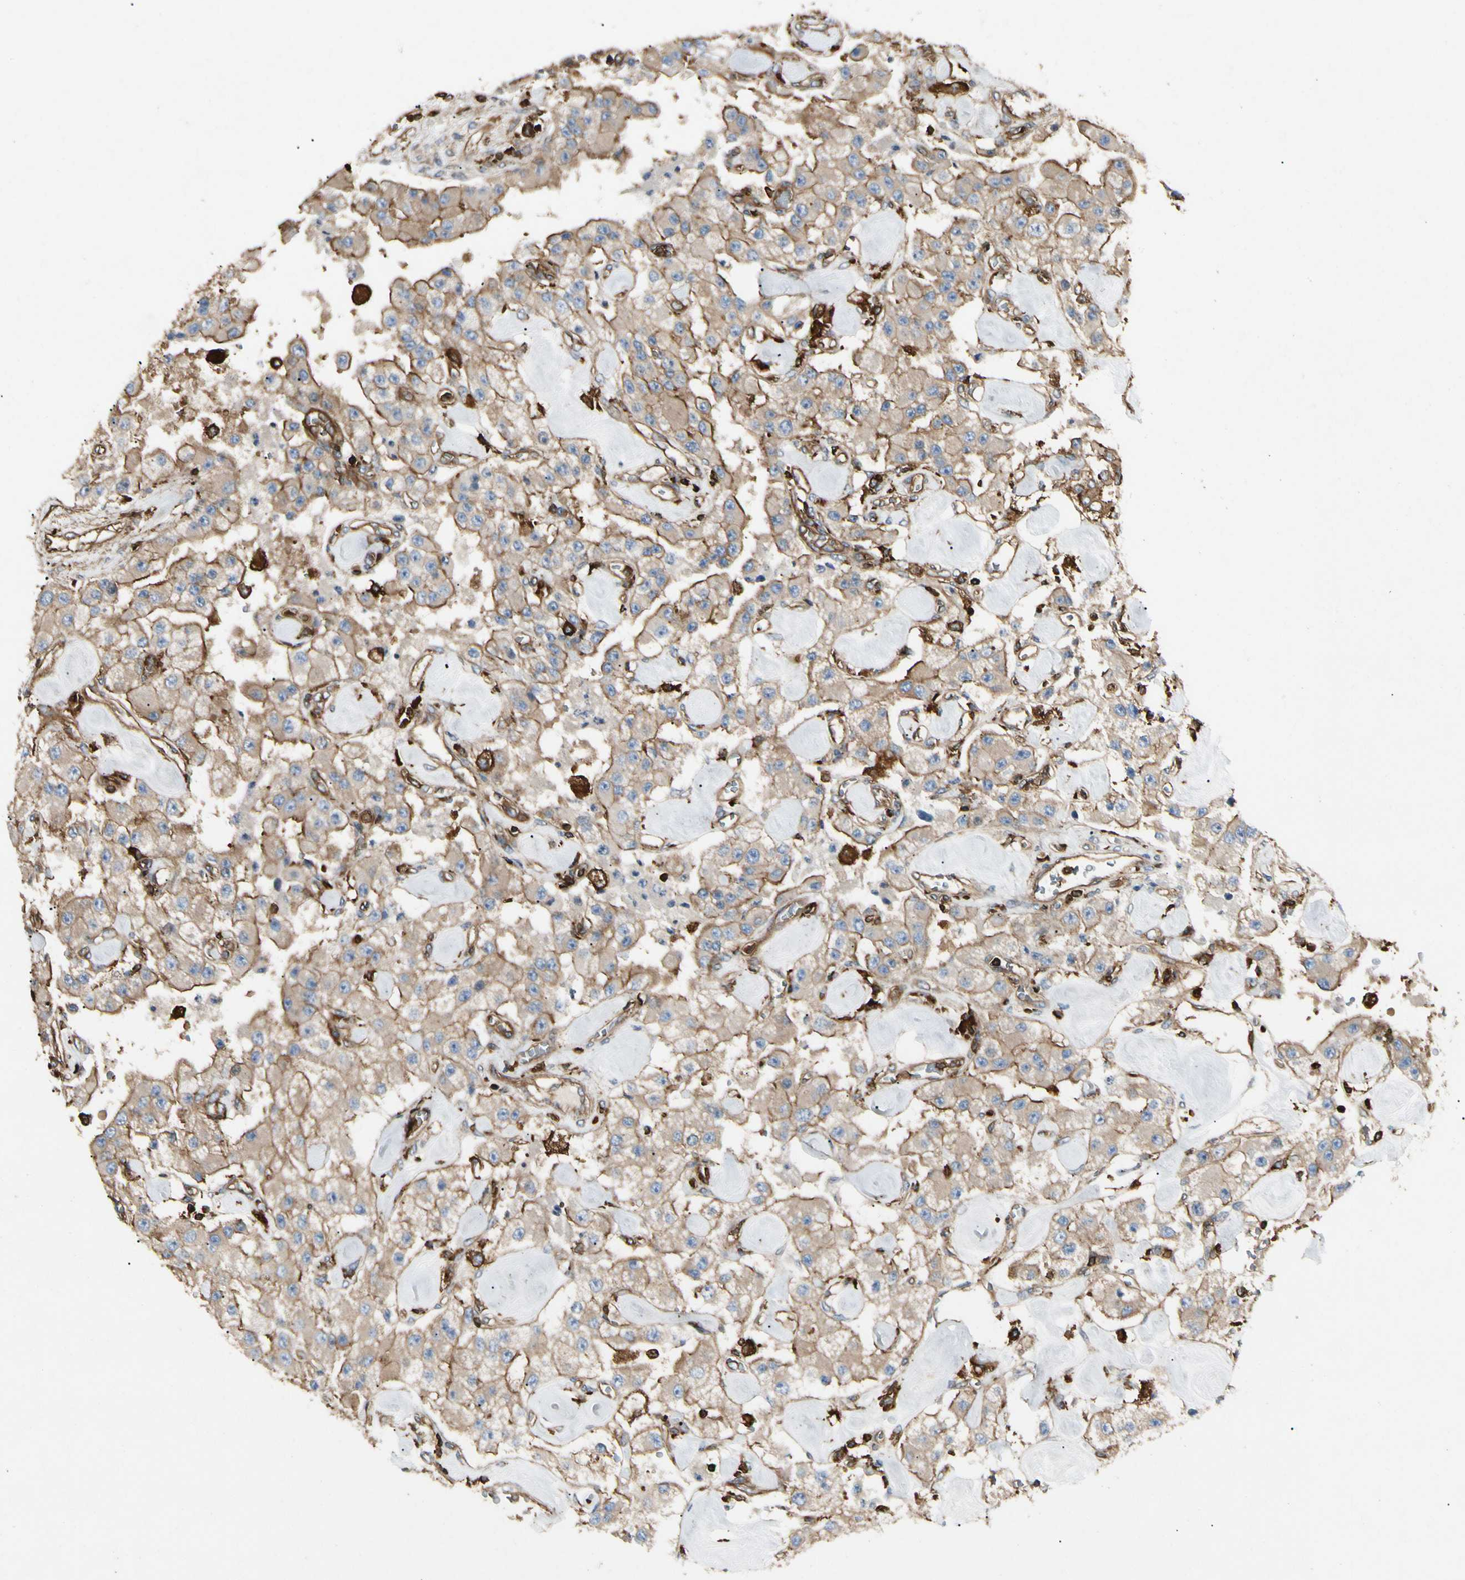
{"staining": {"intensity": "moderate", "quantity": ">75%", "location": "cytoplasmic/membranous"}, "tissue": "carcinoid", "cell_type": "Tumor cells", "image_type": "cancer", "snomed": [{"axis": "morphology", "description": "Carcinoid, malignant, NOS"}, {"axis": "topography", "description": "Pancreas"}], "caption": "This is a photomicrograph of IHC staining of carcinoid, which shows moderate positivity in the cytoplasmic/membranous of tumor cells.", "gene": "ARPC2", "patient": {"sex": "male", "age": 41}}